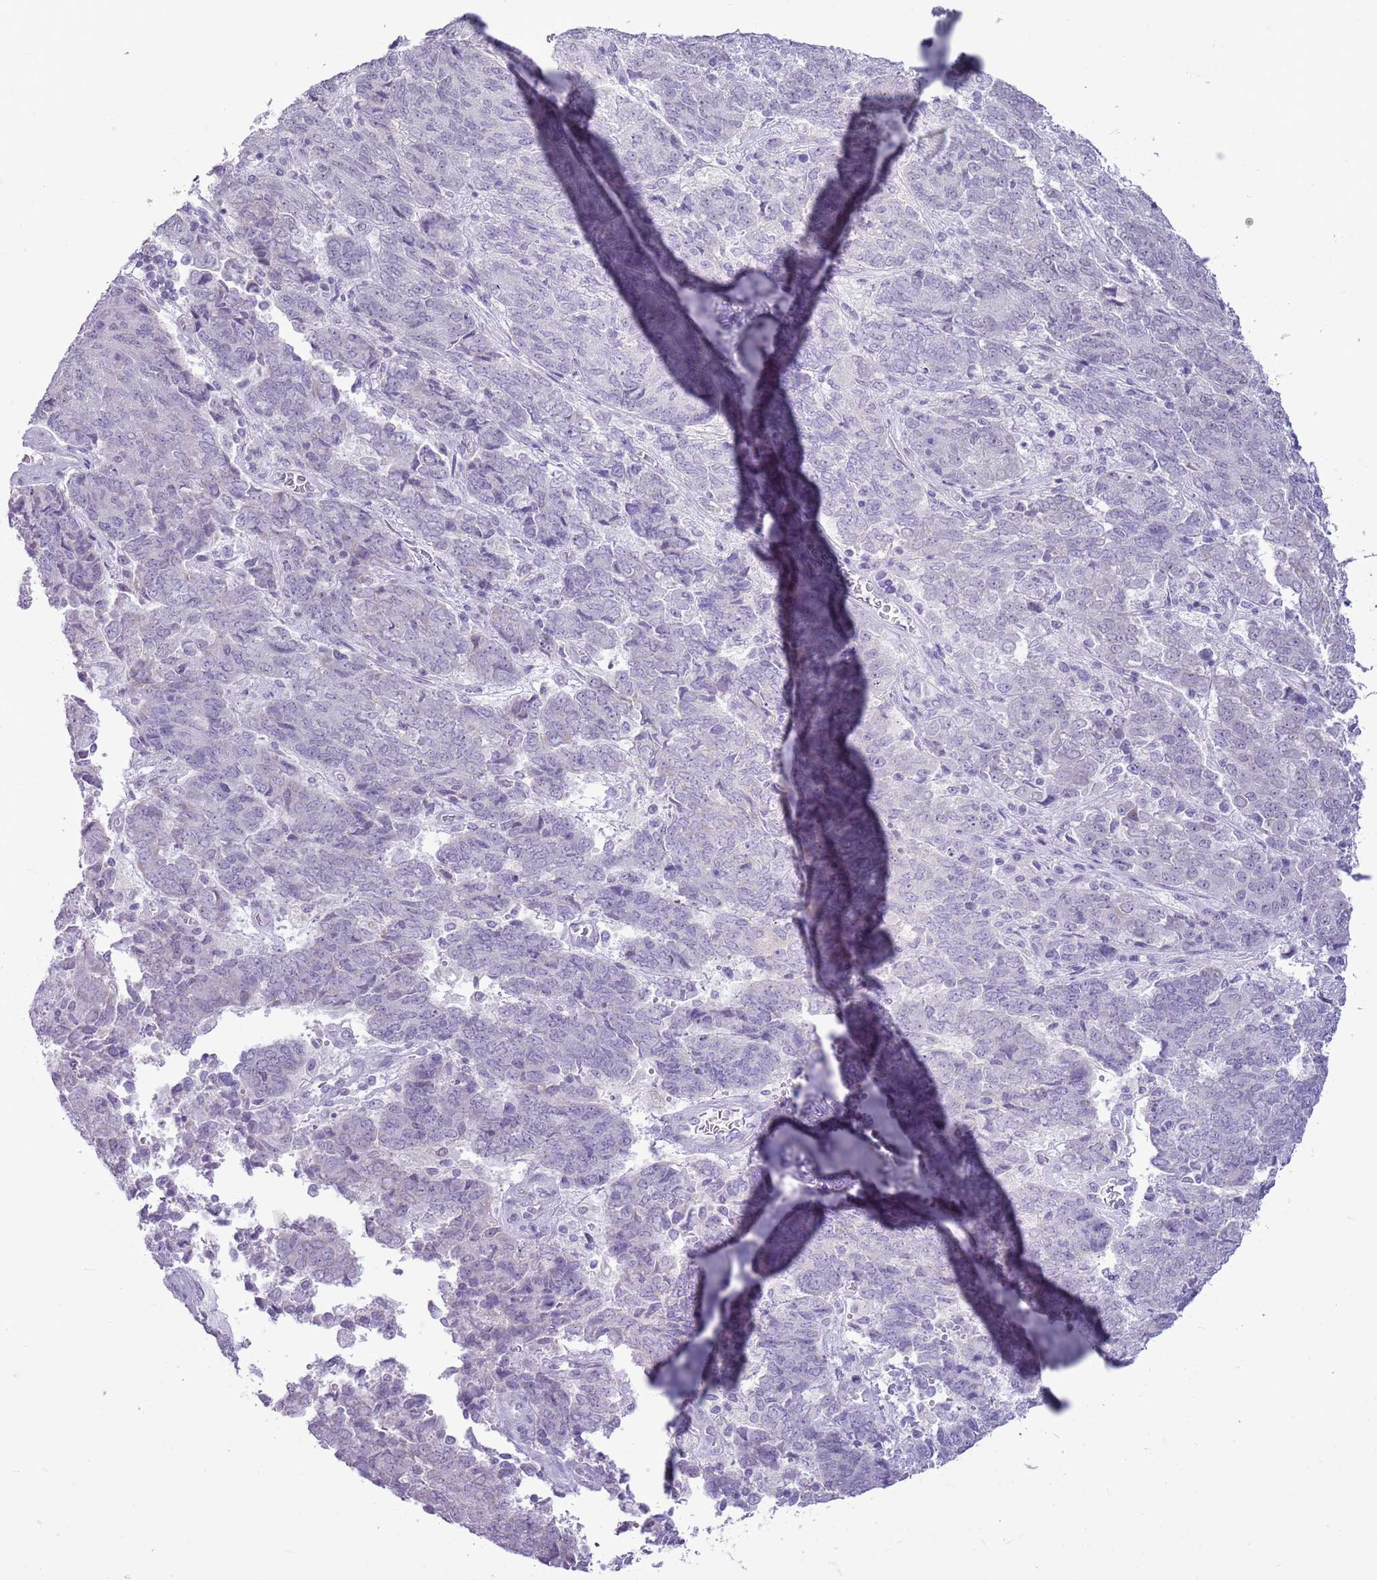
{"staining": {"intensity": "negative", "quantity": "none", "location": "none"}, "tissue": "endometrial cancer", "cell_type": "Tumor cells", "image_type": "cancer", "snomed": [{"axis": "morphology", "description": "Adenocarcinoma, NOS"}, {"axis": "topography", "description": "Endometrium"}], "caption": "Tumor cells show no significant protein positivity in endometrial cancer.", "gene": "RPL3L", "patient": {"sex": "female", "age": 80}}